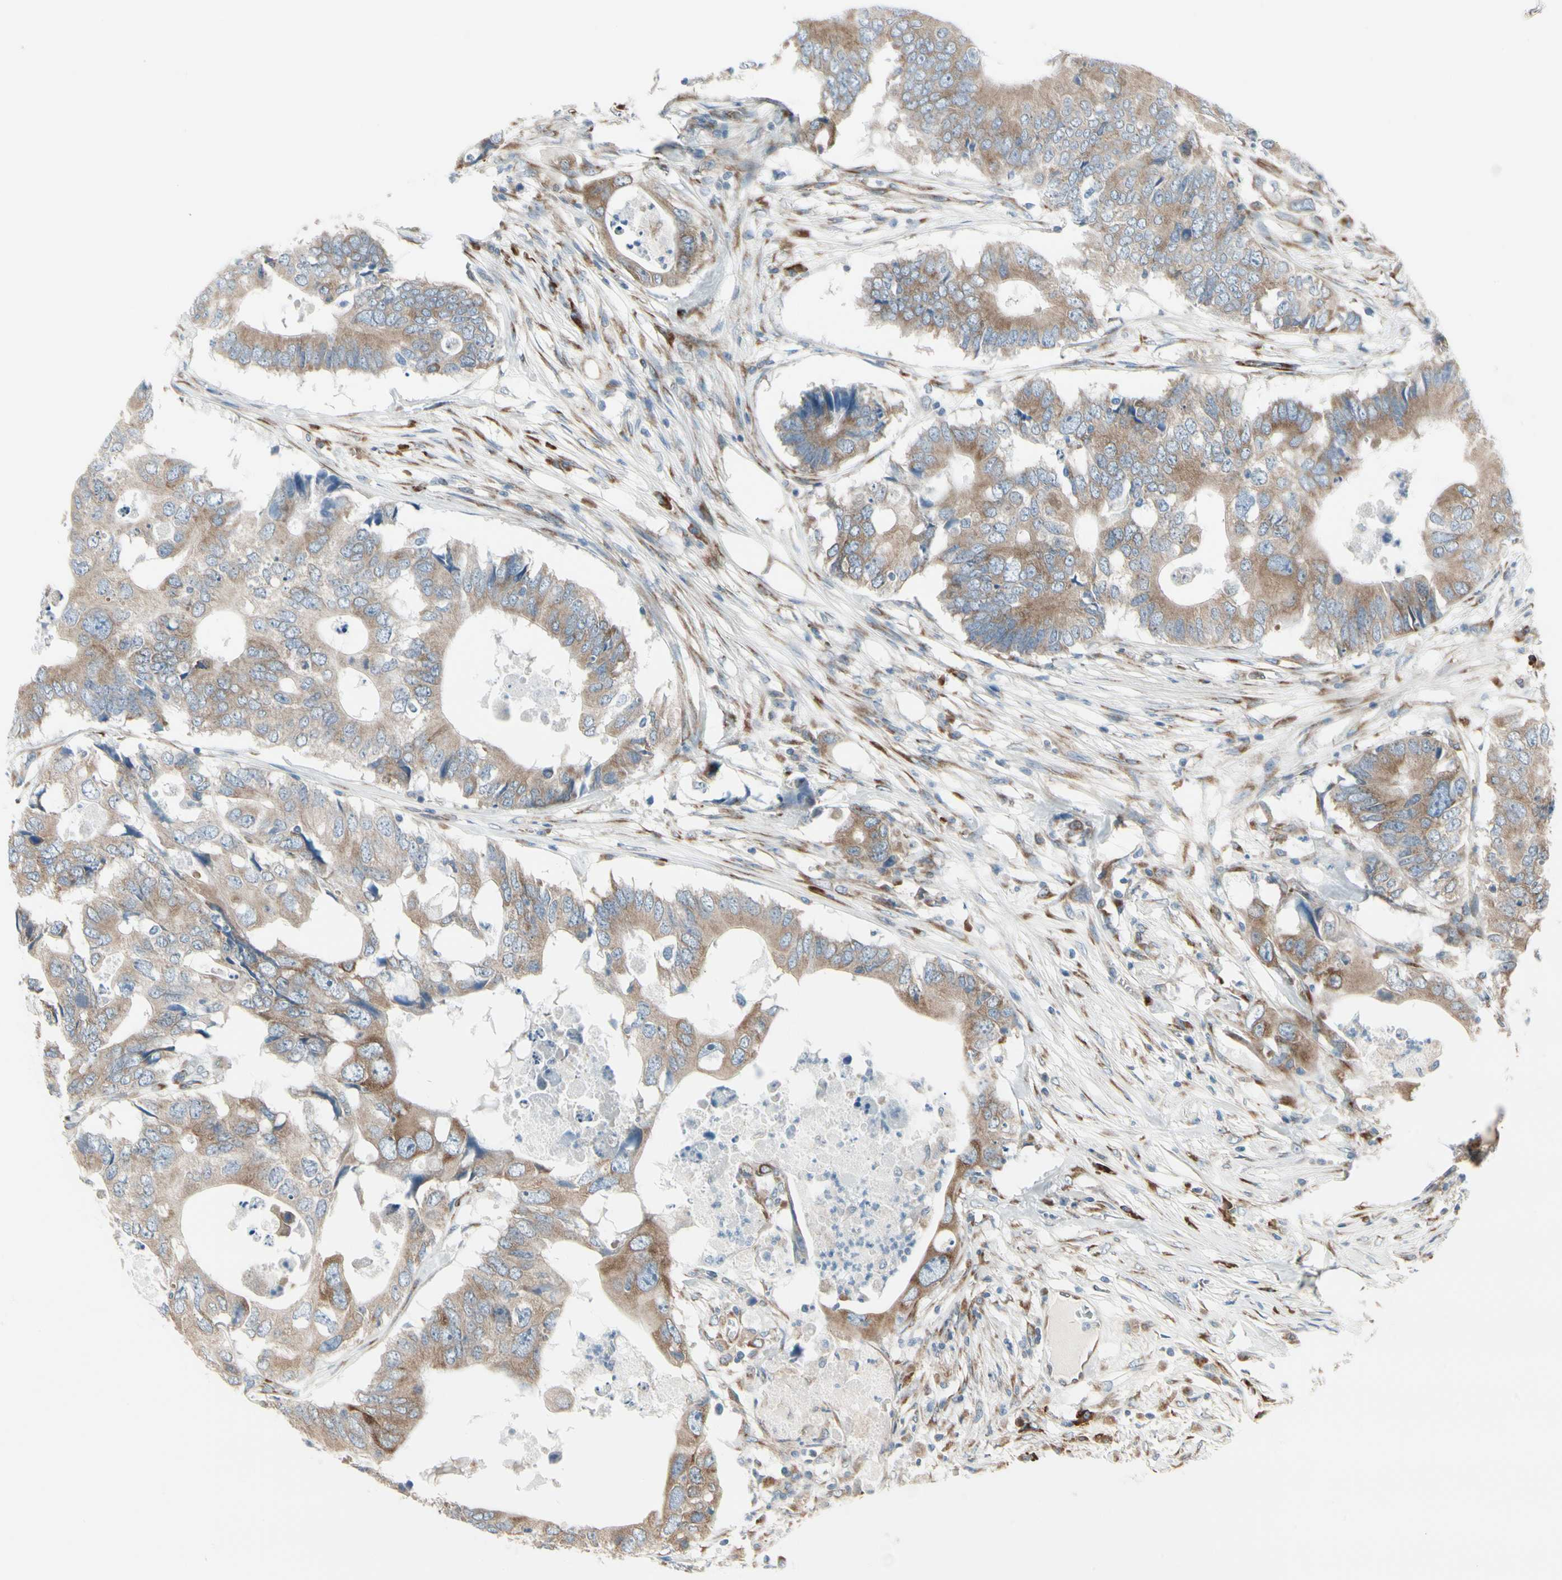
{"staining": {"intensity": "weak", "quantity": ">75%", "location": "cytoplasmic/membranous"}, "tissue": "colorectal cancer", "cell_type": "Tumor cells", "image_type": "cancer", "snomed": [{"axis": "morphology", "description": "Adenocarcinoma, NOS"}, {"axis": "topography", "description": "Colon"}], "caption": "A low amount of weak cytoplasmic/membranous expression is identified in about >75% of tumor cells in colorectal adenocarcinoma tissue. (brown staining indicates protein expression, while blue staining denotes nuclei).", "gene": "FNDC3A", "patient": {"sex": "male", "age": 71}}